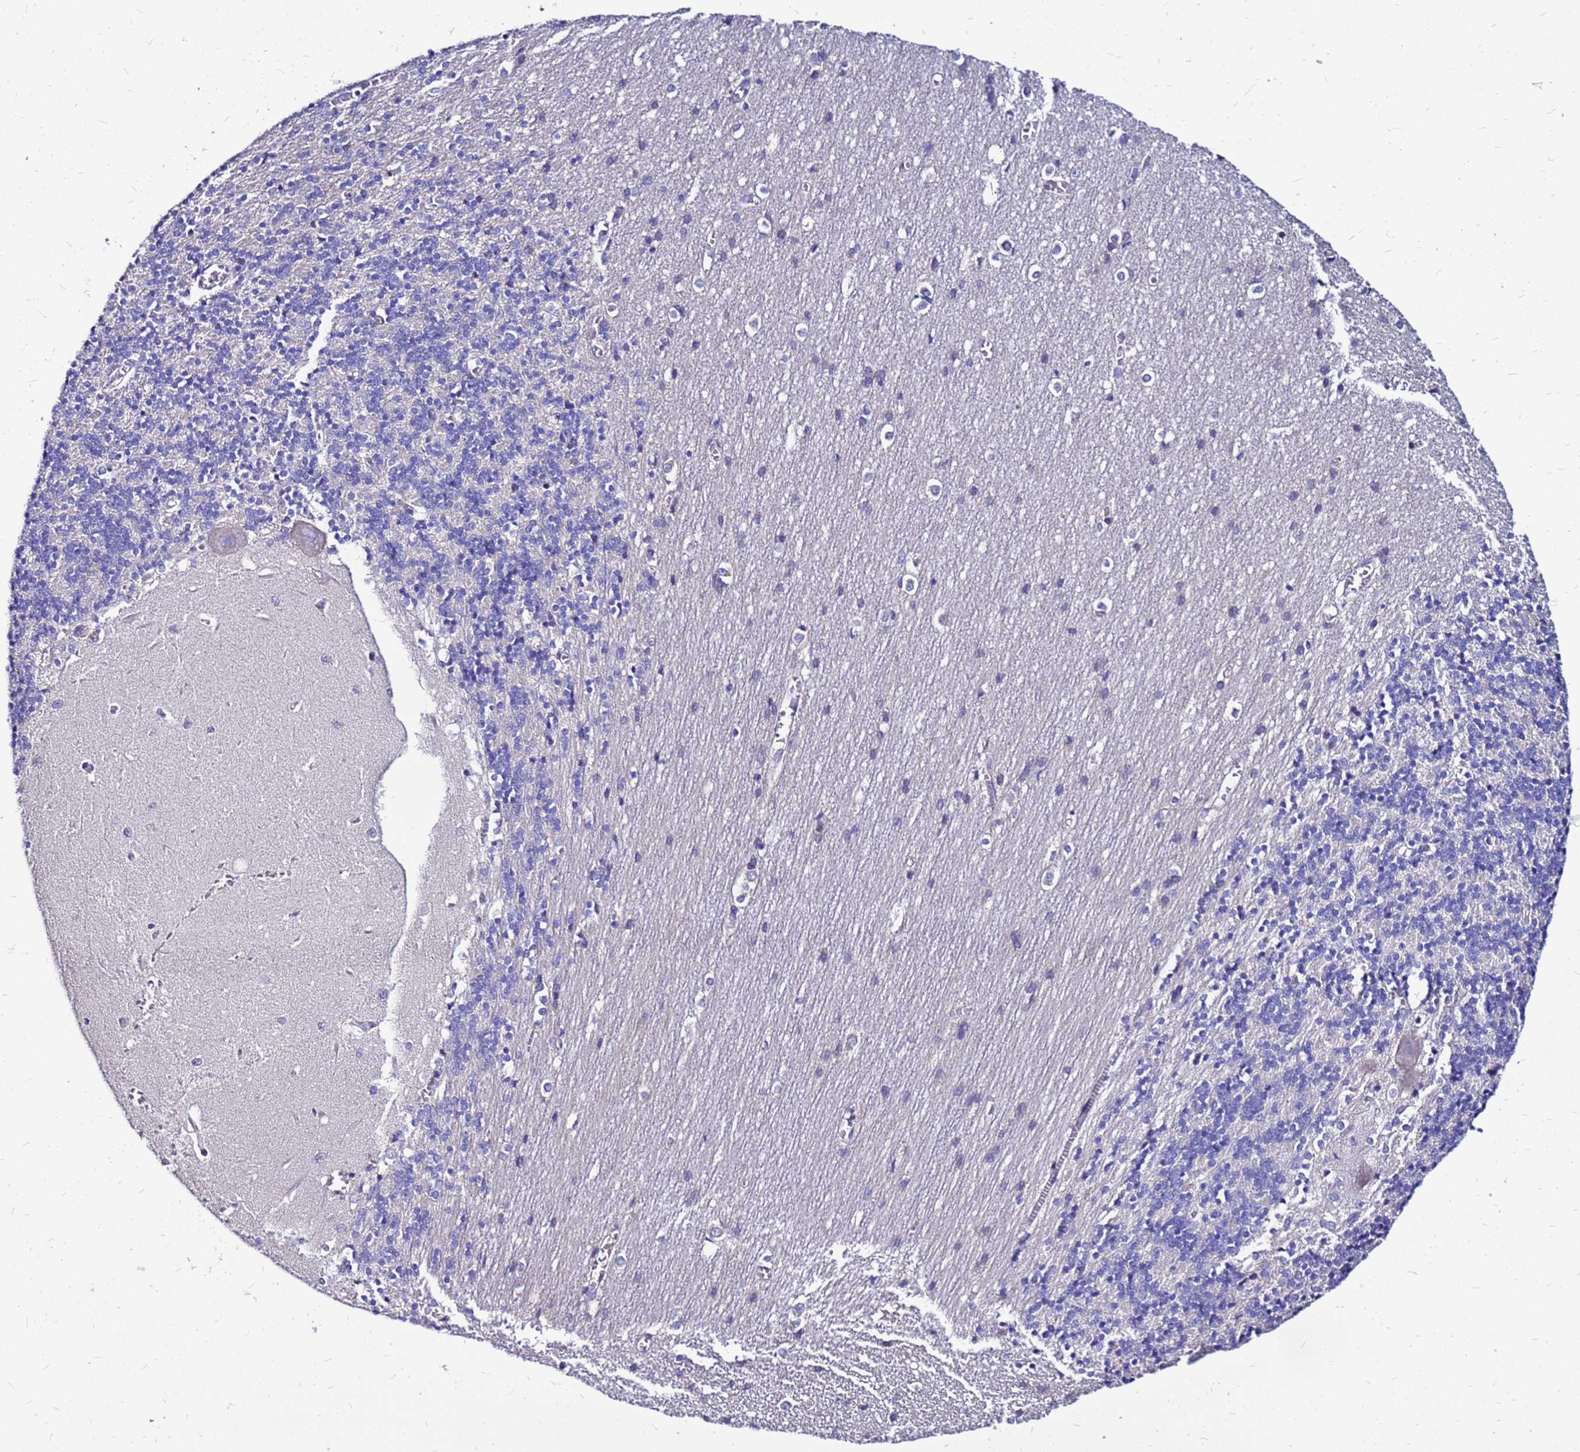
{"staining": {"intensity": "negative", "quantity": "none", "location": "none"}, "tissue": "cerebellum", "cell_type": "Cells in granular layer", "image_type": "normal", "snomed": [{"axis": "morphology", "description": "Normal tissue, NOS"}, {"axis": "topography", "description": "Cerebellum"}], "caption": "There is no significant staining in cells in granular layer of cerebellum.", "gene": "ARHGEF35", "patient": {"sex": "male", "age": 37}}